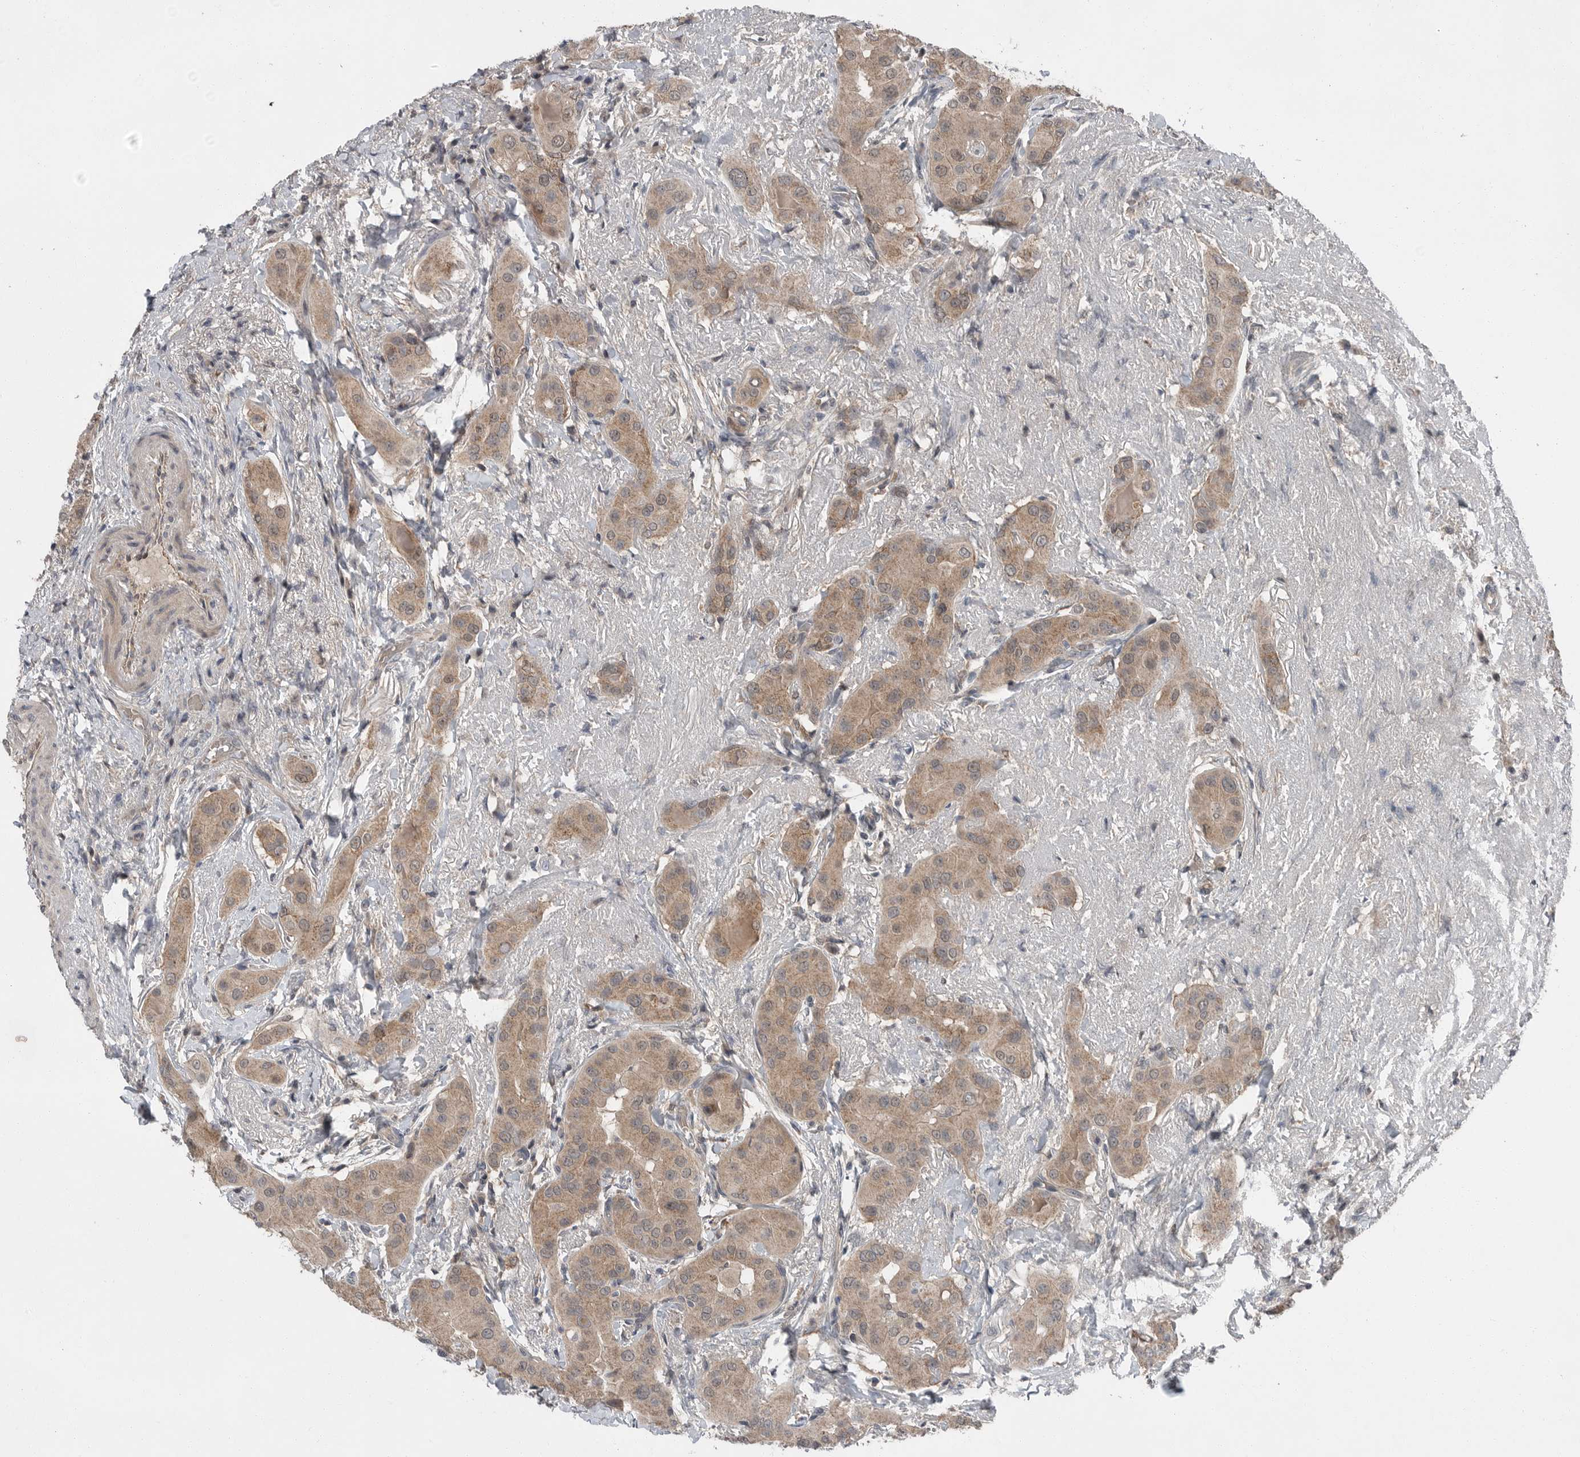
{"staining": {"intensity": "moderate", "quantity": ">75%", "location": "cytoplasmic/membranous"}, "tissue": "thyroid cancer", "cell_type": "Tumor cells", "image_type": "cancer", "snomed": [{"axis": "morphology", "description": "Papillary adenocarcinoma, NOS"}, {"axis": "topography", "description": "Thyroid gland"}], "caption": "Immunohistochemistry micrograph of neoplastic tissue: papillary adenocarcinoma (thyroid) stained using IHC demonstrates medium levels of moderate protein expression localized specifically in the cytoplasmic/membranous of tumor cells, appearing as a cytoplasmic/membranous brown color.", "gene": "SCP2", "patient": {"sex": "male", "age": 33}}